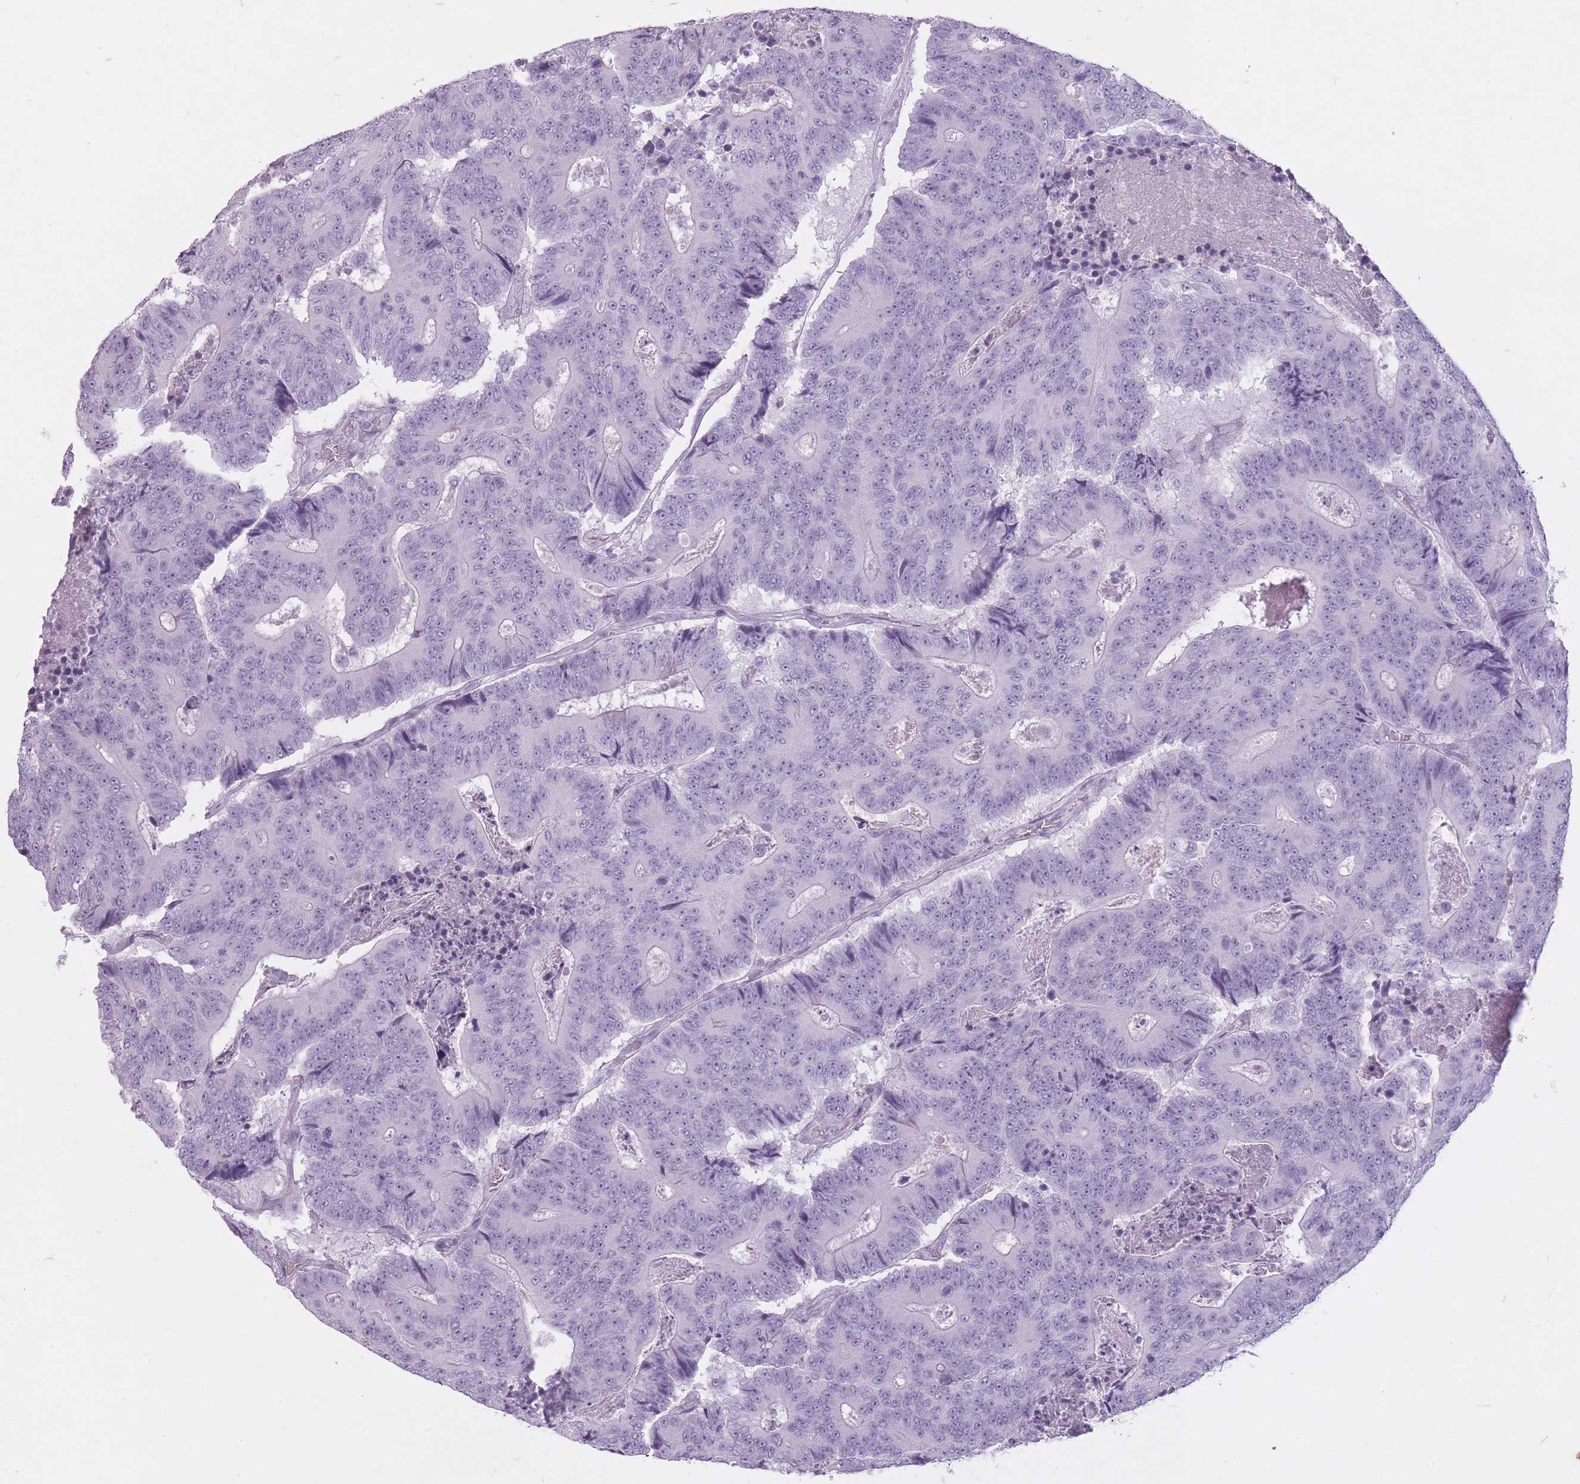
{"staining": {"intensity": "negative", "quantity": "none", "location": "none"}, "tissue": "colorectal cancer", "cell_type": "Tumor cells", "image_type": "cancer", "snomed": [{"axis": "morphology", "description": "Adenocarcinoma, NOS"}, {"axis": "topography", "description": "Colon"}], "caption": "Tumor cells are negative for protein expression in human colorectal cancer. The staining is performed using DAB (3,3'-diaminobenzidine) brown chromogen with nuclei counter-stained in using hematoxylin.", "gene": "RFX4", "patient": {"sex": "male", "age": 83}}